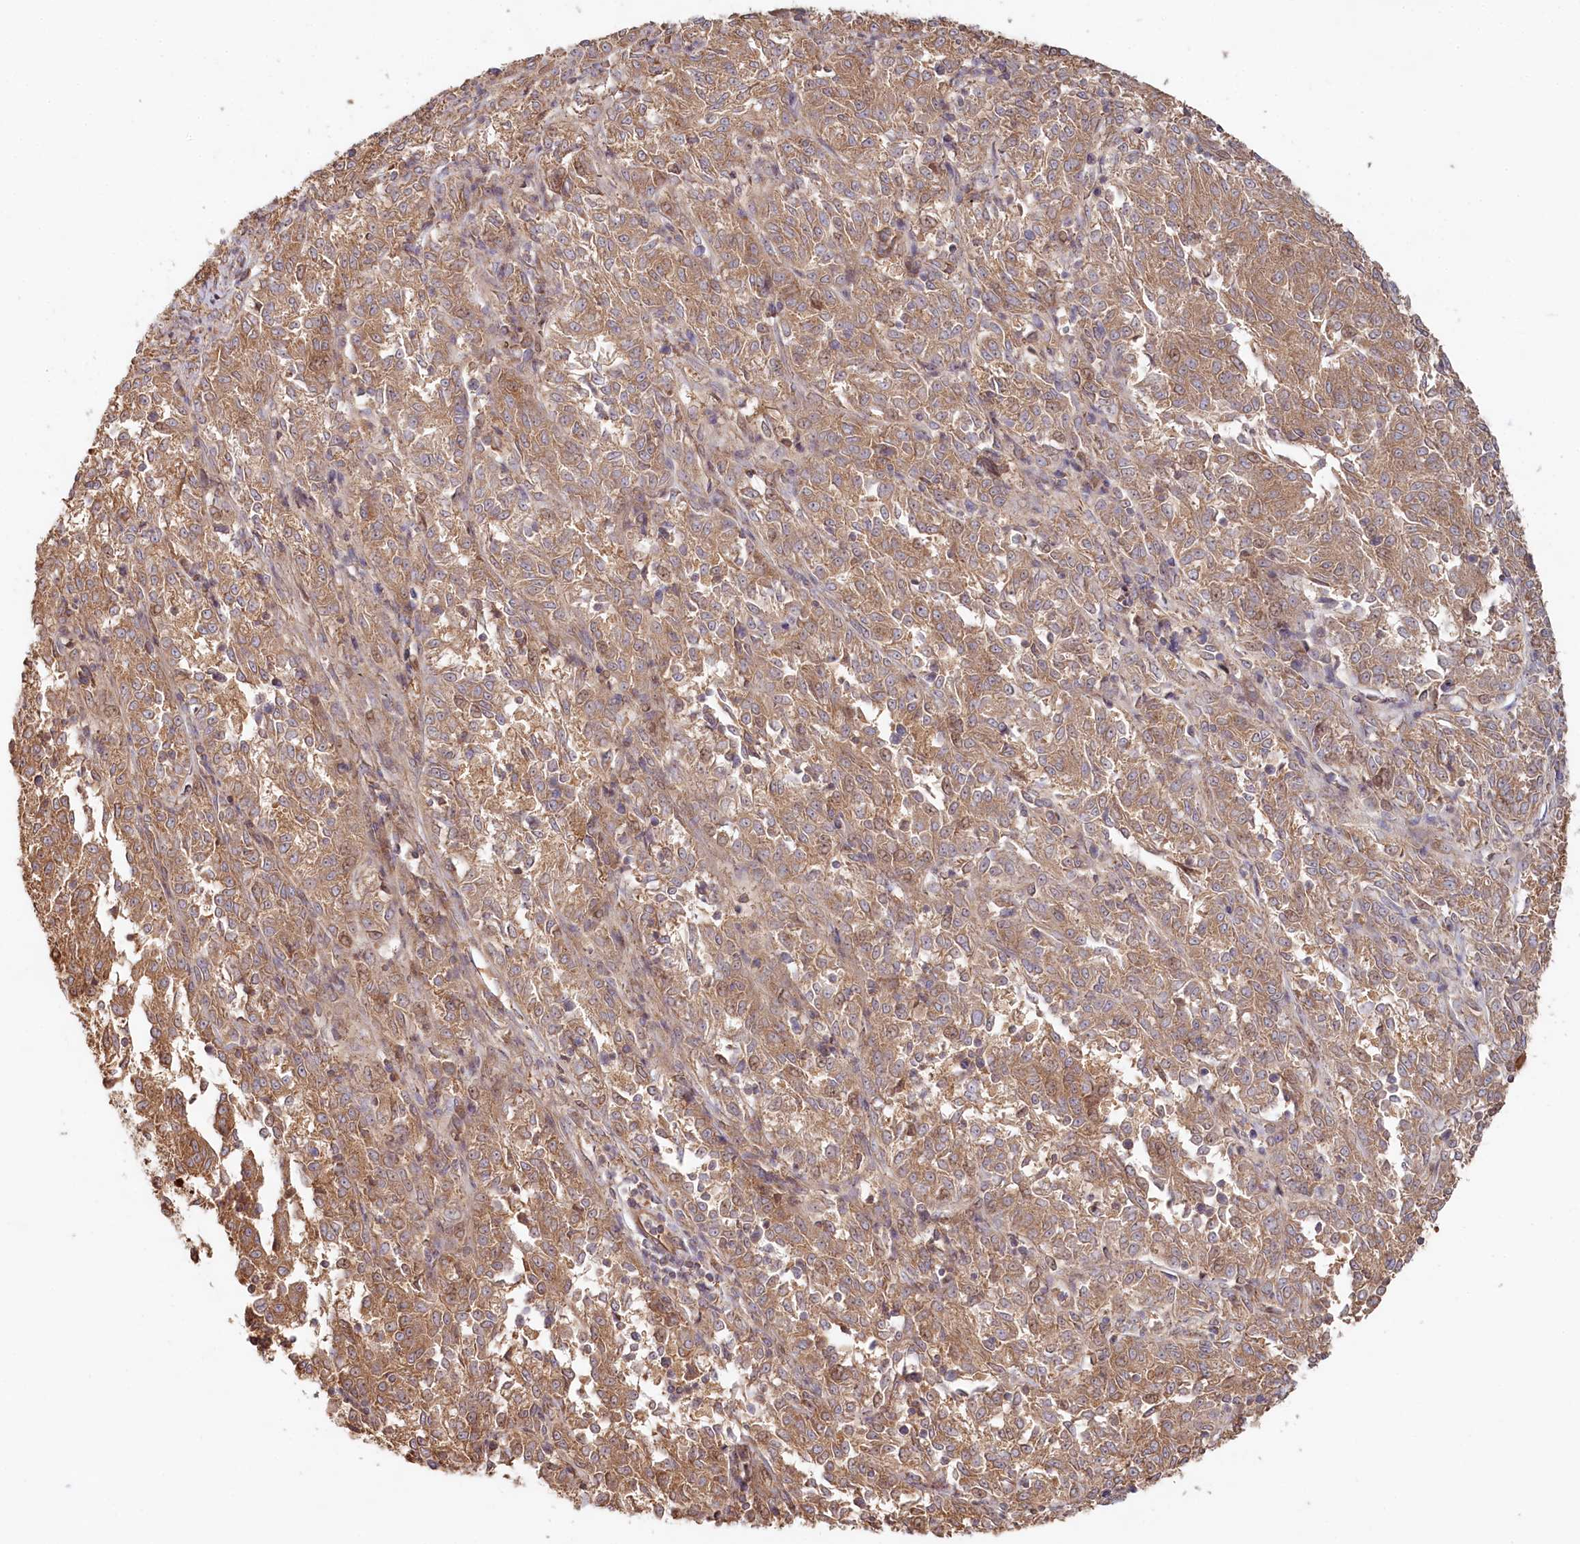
{"staining": {"intensity": "moderate", "quantity": ">75%", "location": "cytoplasmic/membranous"}, "tissue": "melanoma", "cell_type": "Tumor cells", "image_type": "cancer", "snomed": [{"axis": "morphology", "description": "Malignant melanoma, NOS"}, {"axis": "topography", "description": "Skin"}], "caption": "Moderate cytoplasmic/membranous staining is present in approximately >75% of tumor cells in melanoma.", "gene": "HAL", "patient": {"sex": "female", "age": 72}}